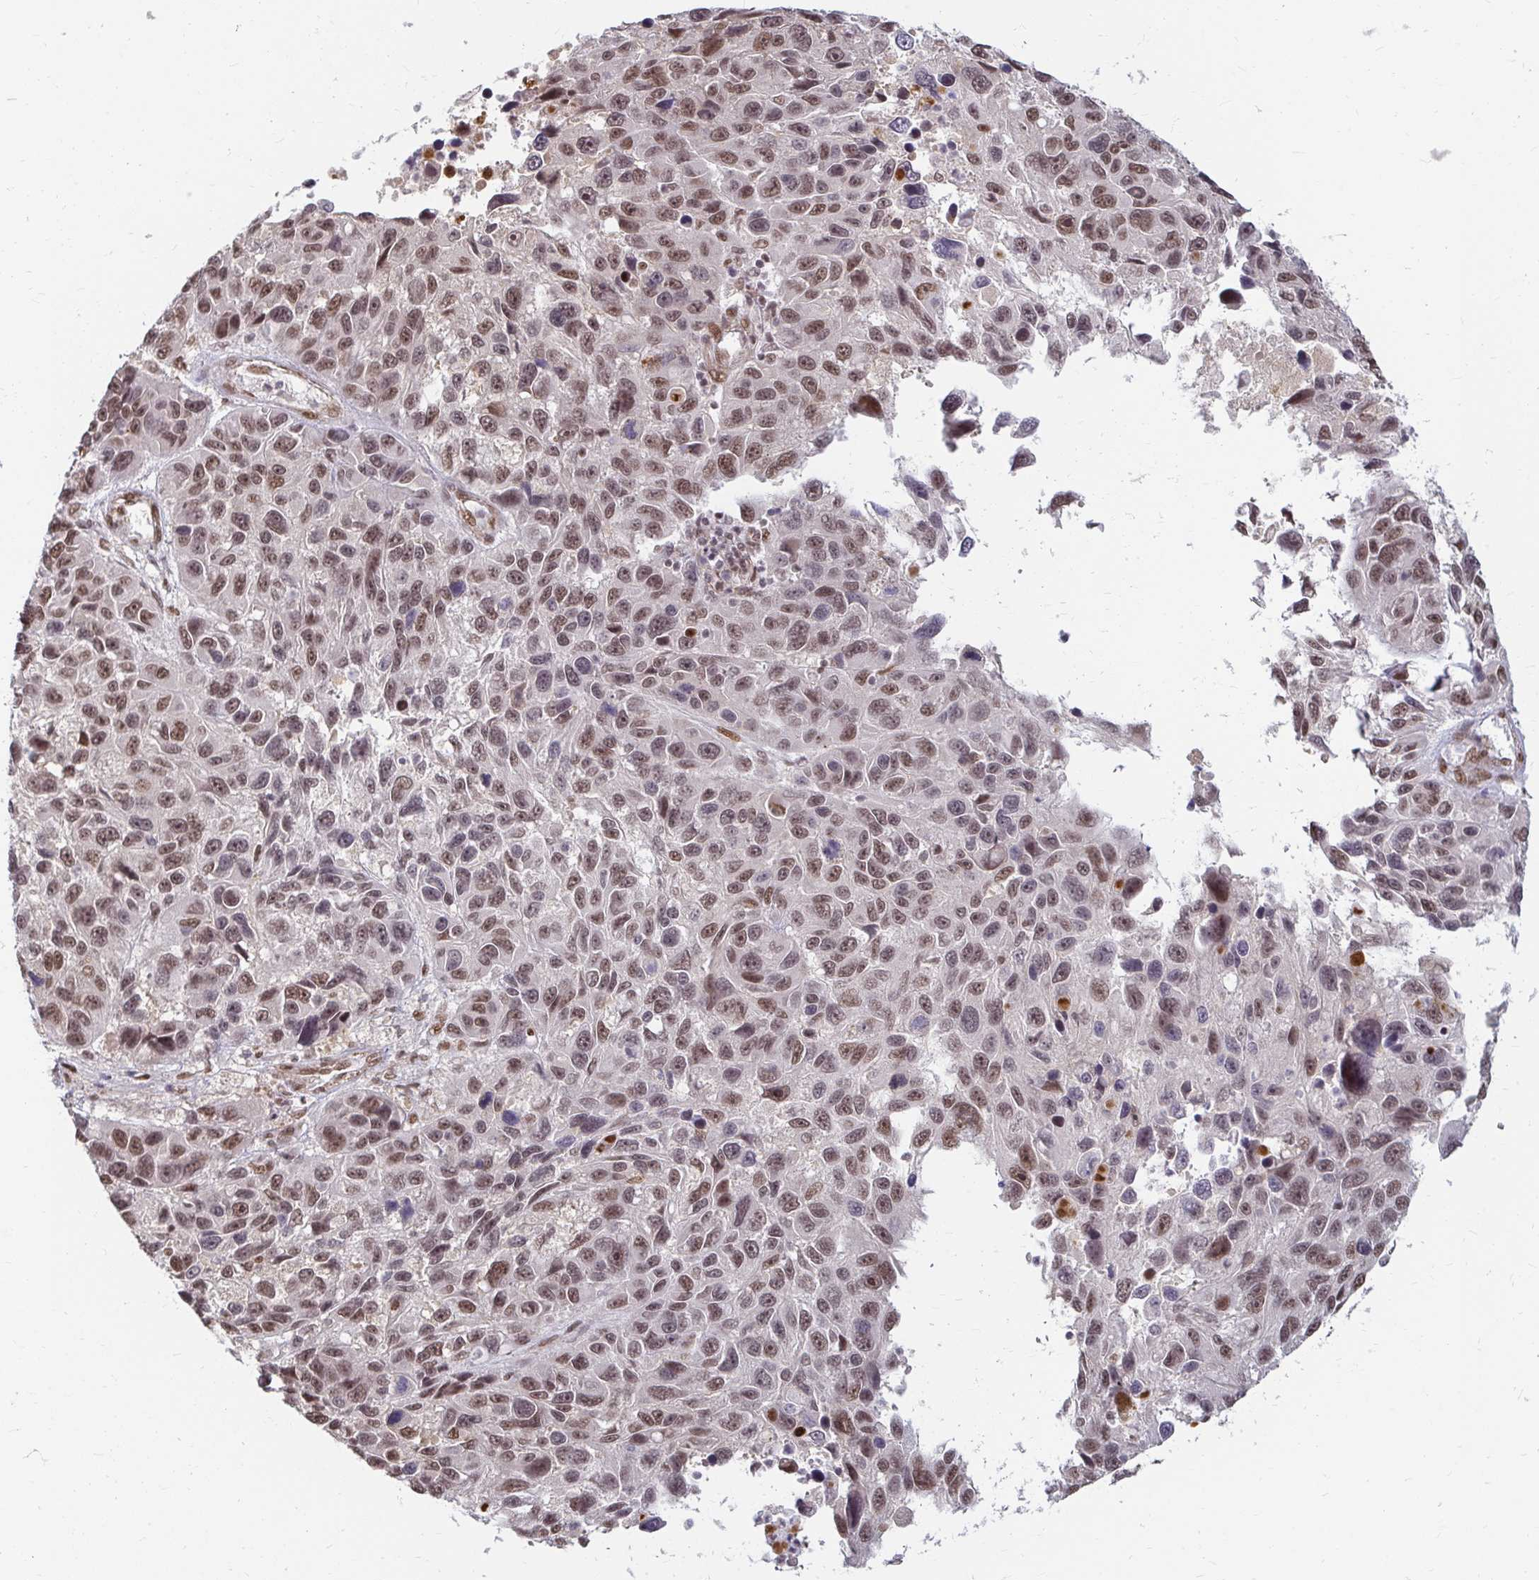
{"staining": {"intensity": "moderate", "quantity": ">75%", "location": "nuclear"}, "tissue": "melanoma", "cell_type": "Tumor cells", "image_type": "cancer", "snomed": [{"axis": "morphology", "description": "Malignant melanoma, NOS"}, {"axis": "topography", "description": "Skin"}], "caption": "The histopathology image demonstrates immunohistochemical staining of melanoma. There is moderate nuclear positivity is present in about >75% of tumor cells.", "gene": "HNRNPU", "patient": {"sex": "male", "age": 53}}